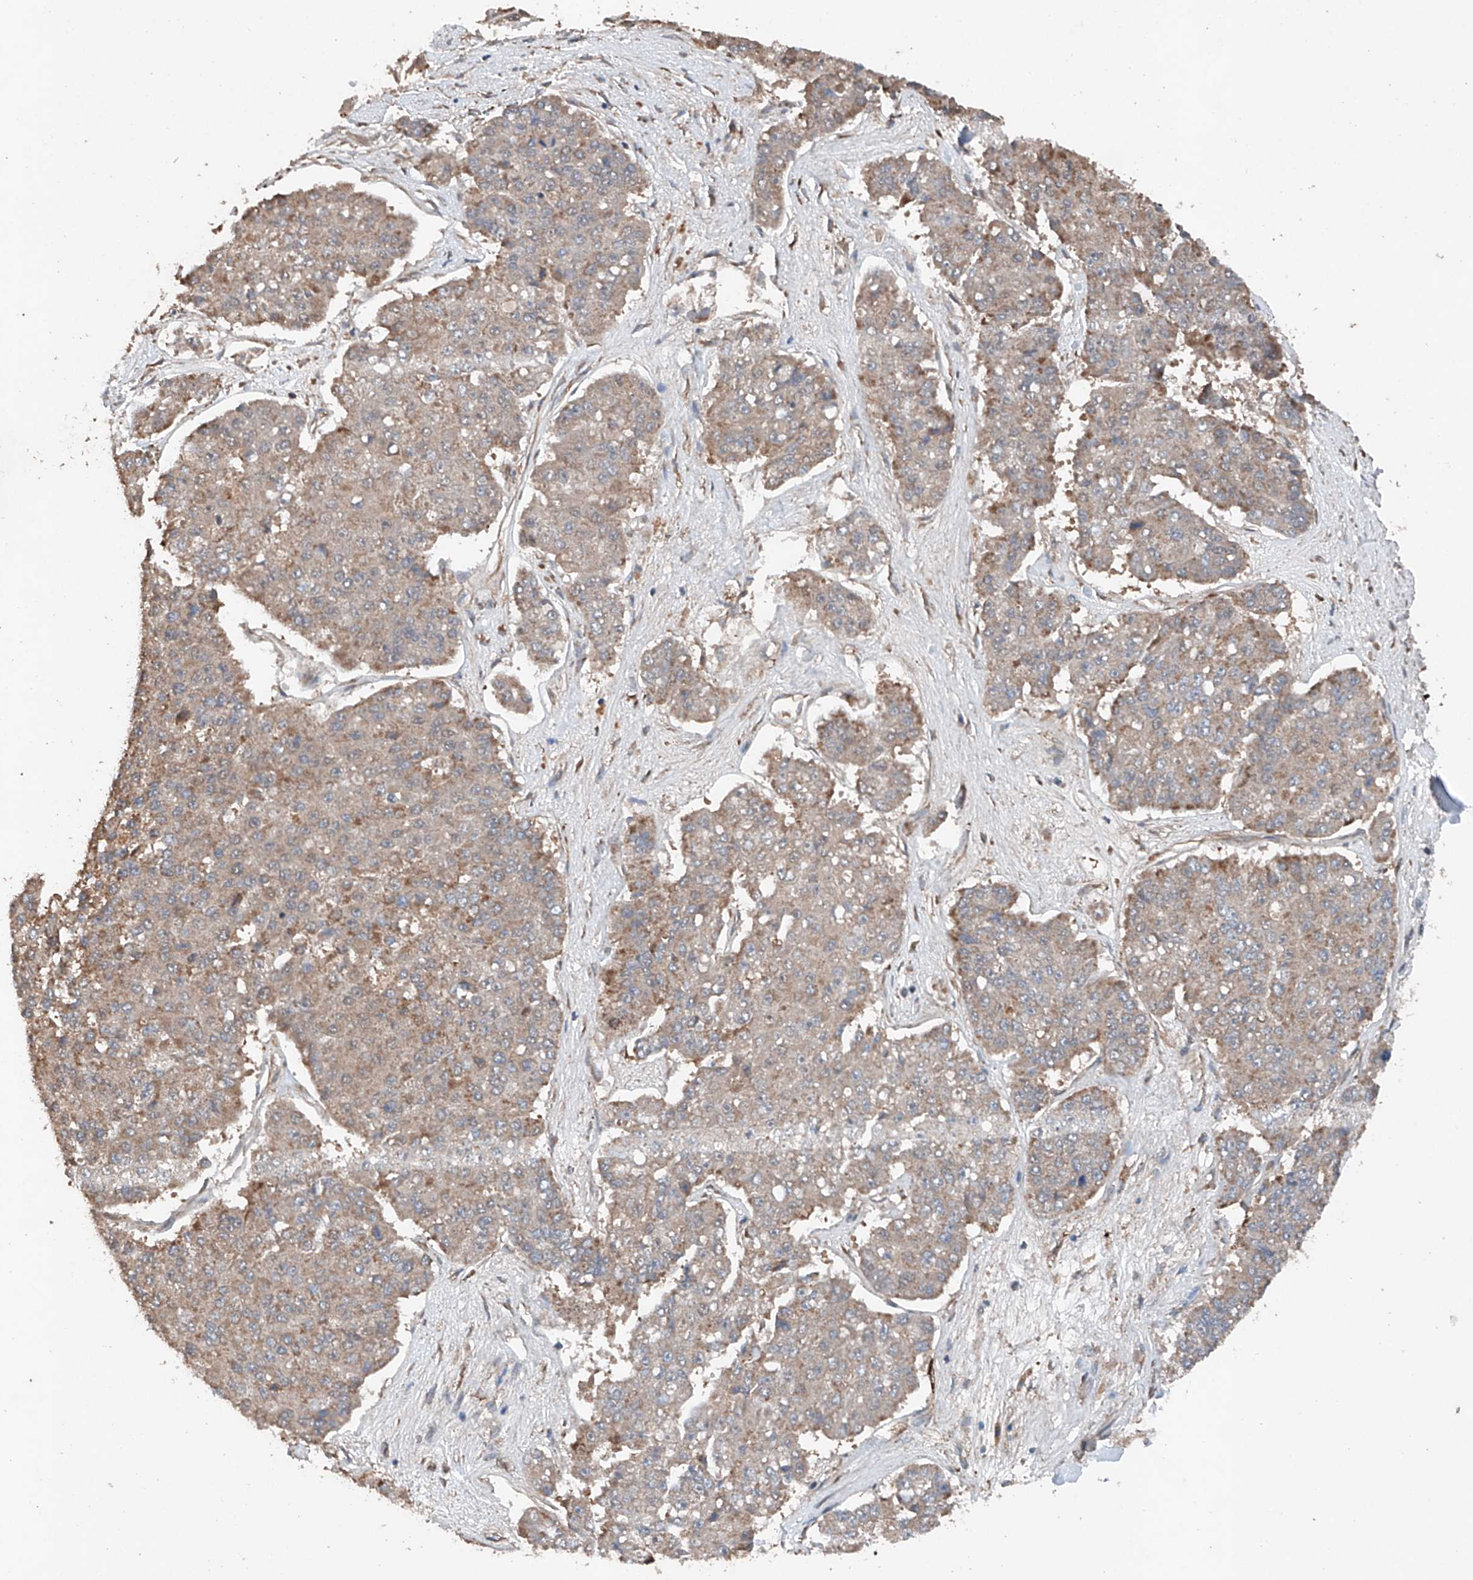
{"staining": {"intensity": "moderate", "quantity": "25%-75%", "location": "cytoplasmic/membranous"}, "tissue": "pancreatic cancer", "cell_type": "Tumor cells", "image_type": "cancer", "snomed": [{"axis": "morphology", "description": "Adenocarcinoma, NOS"}, {"axis": "topography", "description": "Pancreas"}], "caption": "High-magnification brightfield microscopy of pancreatic adenocarcinoma stained with DAB (brown) and counterstained with hematoxylin (blue). tumor cells exhibit moderate cytoplasmic/membranous positivity is appreciated in about25%-75% of cells. Immunohistochemistry (ihc) stains the protein in brown and the nuclei are stained blue.", "gene": "AP4B1", "patient": {"sex": "male", "age": 50}}